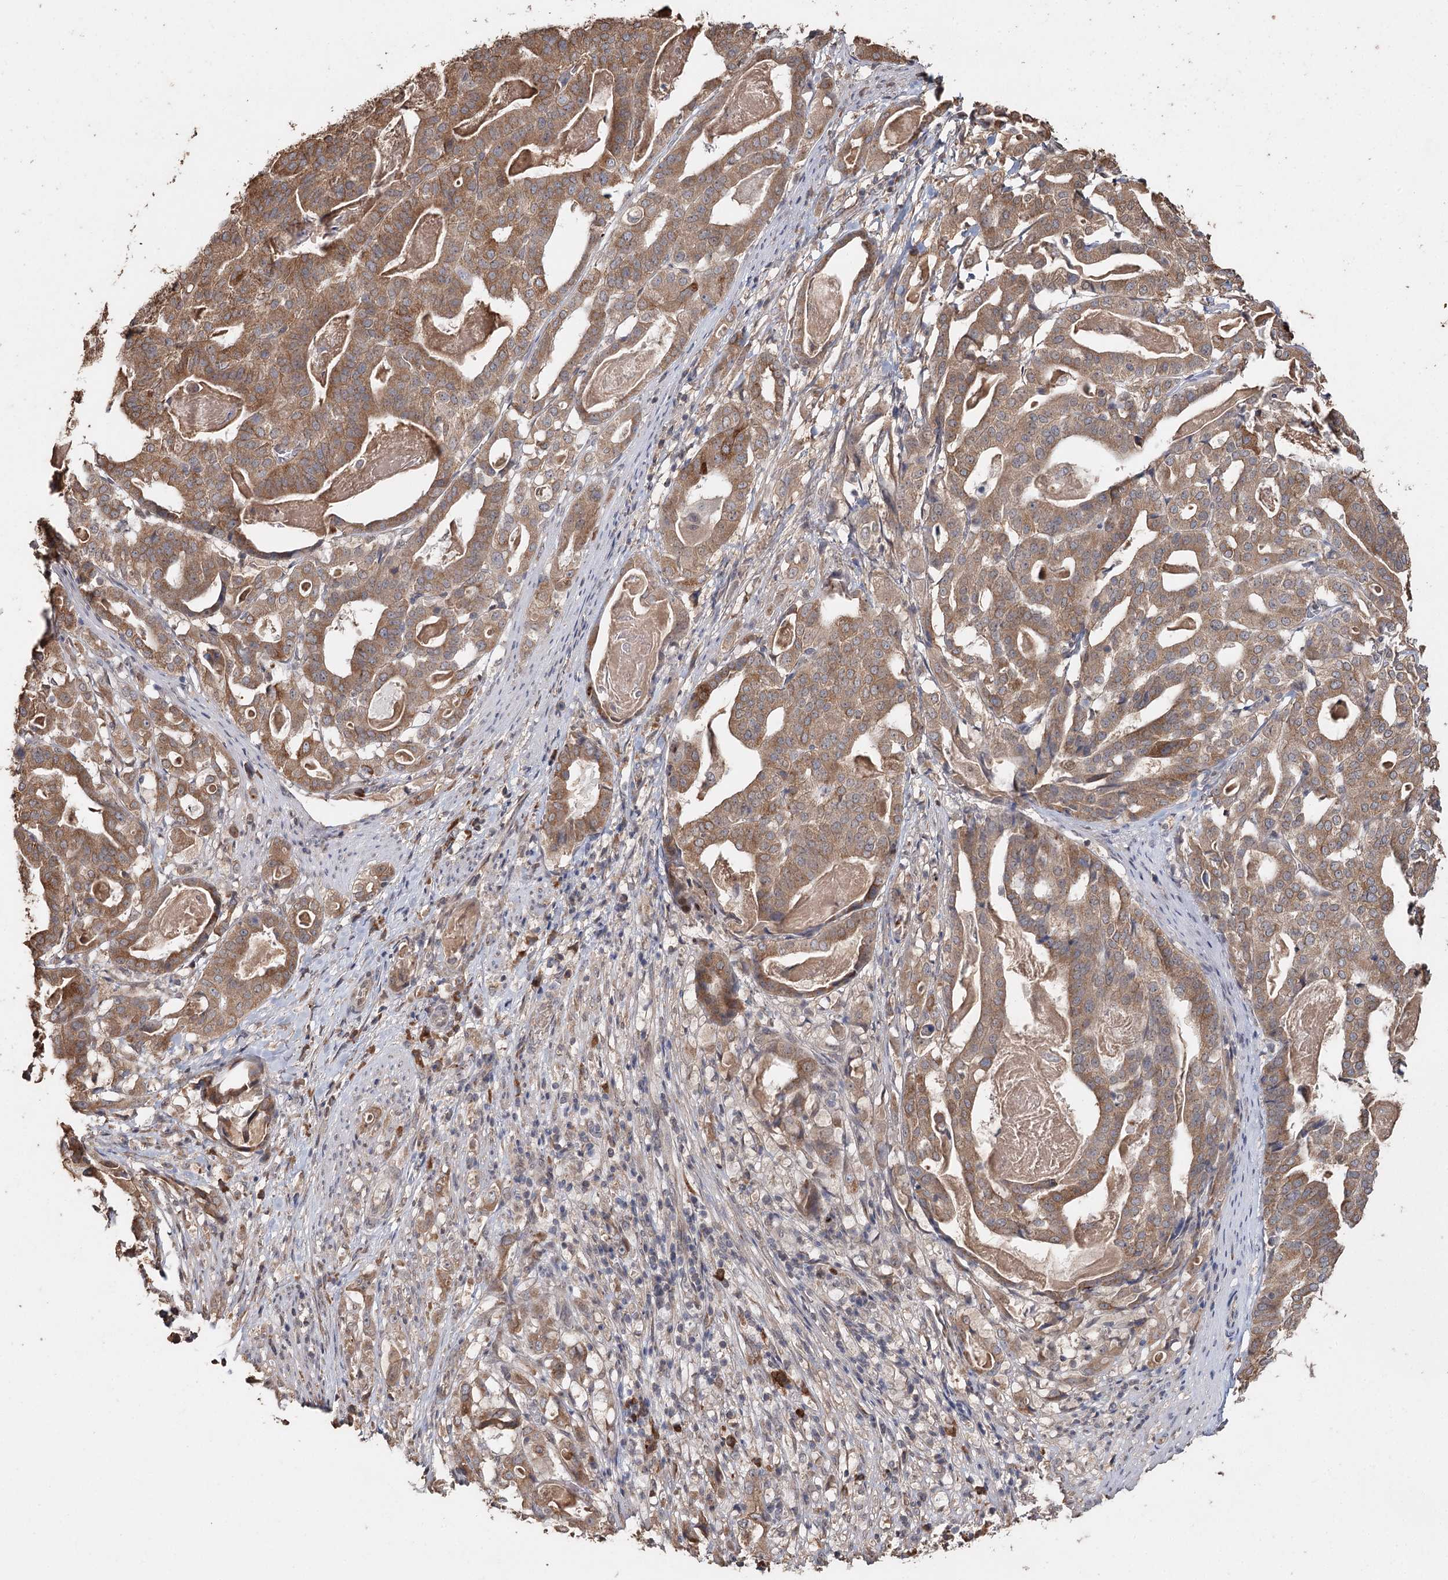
{"staining": {"intensity": "moderate", "quantity": ">75%", "location": "cytoplasmic/membranous"}, "tissue": "stomach cancer", "cell_type": "Tumor cells", "image_type": "cancer", "snomed": [{"axis": "morphology", "description": "Adenocarcinoma, NOS"}, {"axis": "topography", "description": "Stomach"}], "caption": "An image of stomach adenocarcinoma stained for a protein exhibits moderate cytoplasmic/membranous brown staining in tumor cells.", "gene": "SYVN1", "patient": {"sex": "male", "age": 48}}